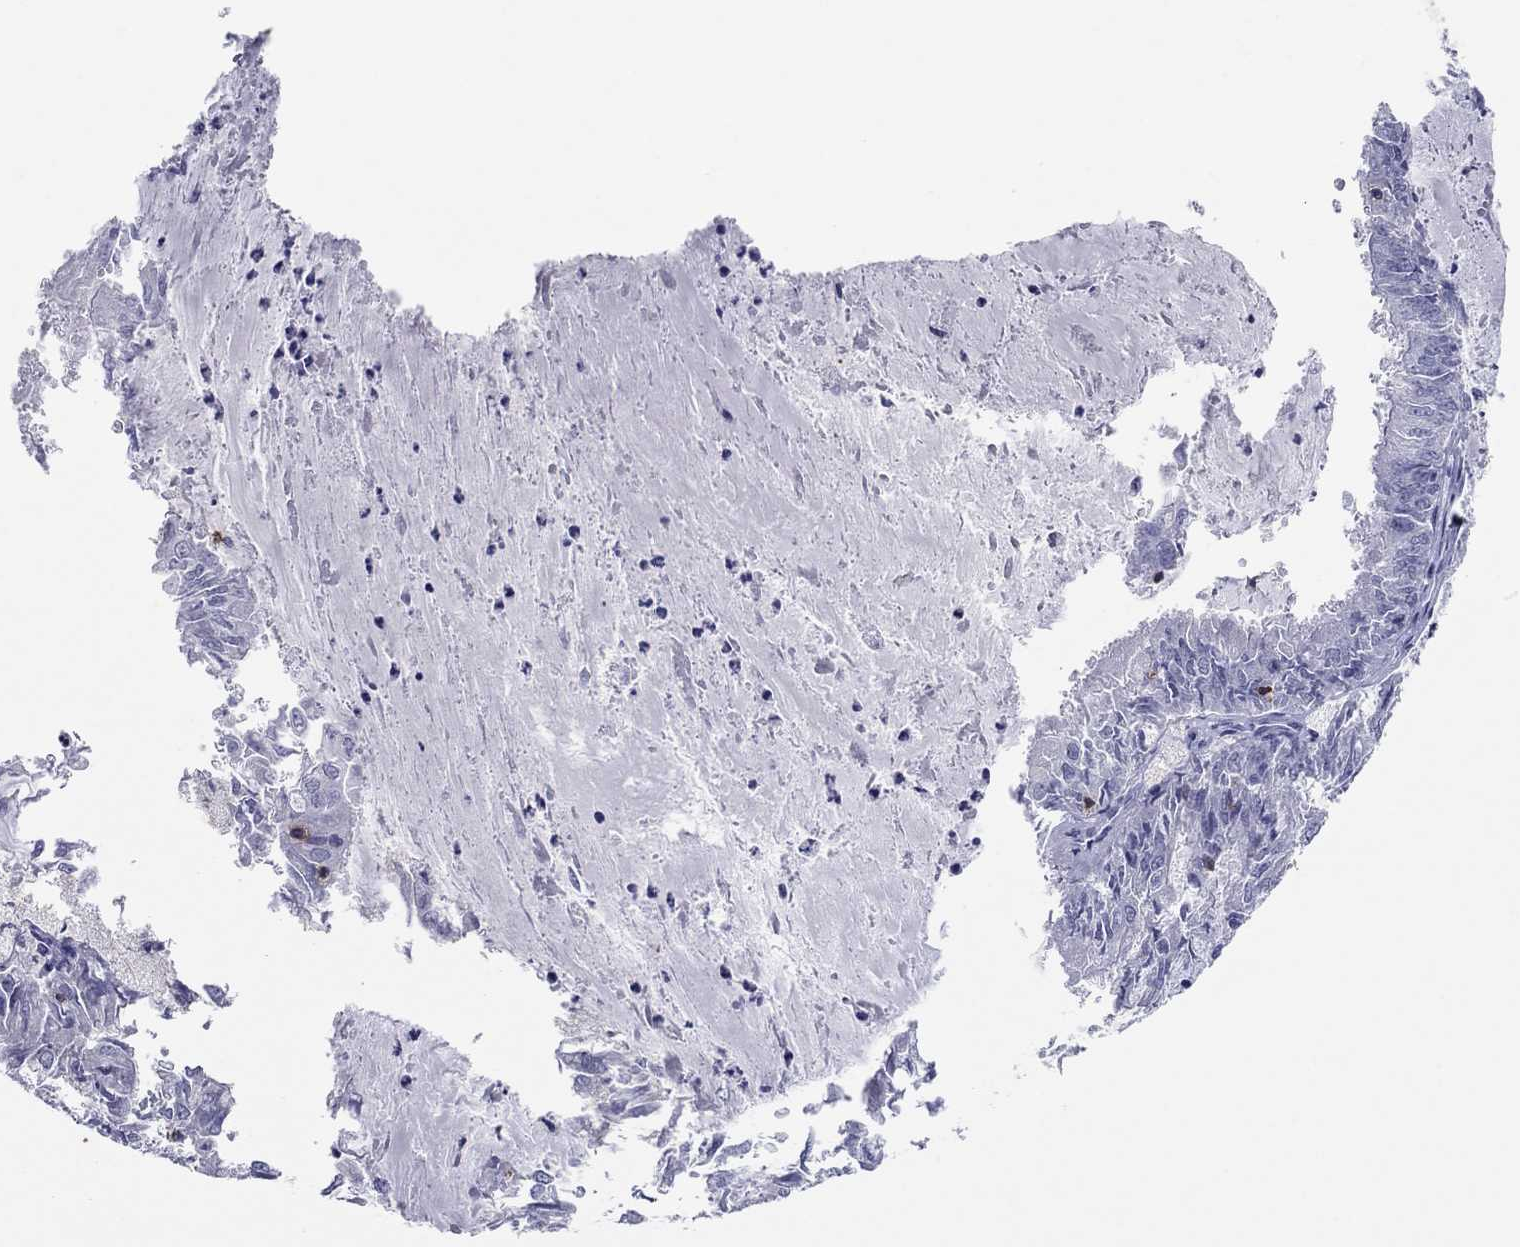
{"staining": {"intensity": "negative", "quantity": "none", "location": "none"}, "tissue": "endometrial cancer", "cell_type": "Tumor cells", "image_type": "cancer", "snomed": [{"axis": "morphology", "description": "Adenocarcinoma, NOS"}, {"axis": "topography", "description": "Endometrium"}], "caption": "This is an immunohistochemistry (IHC) photomicrograph of human endometrial cancer (adenocarcinoma). There is no staining in tumor cells.", "gene": "ITGAE", "patient": {"sex": "female", "age": 57}}